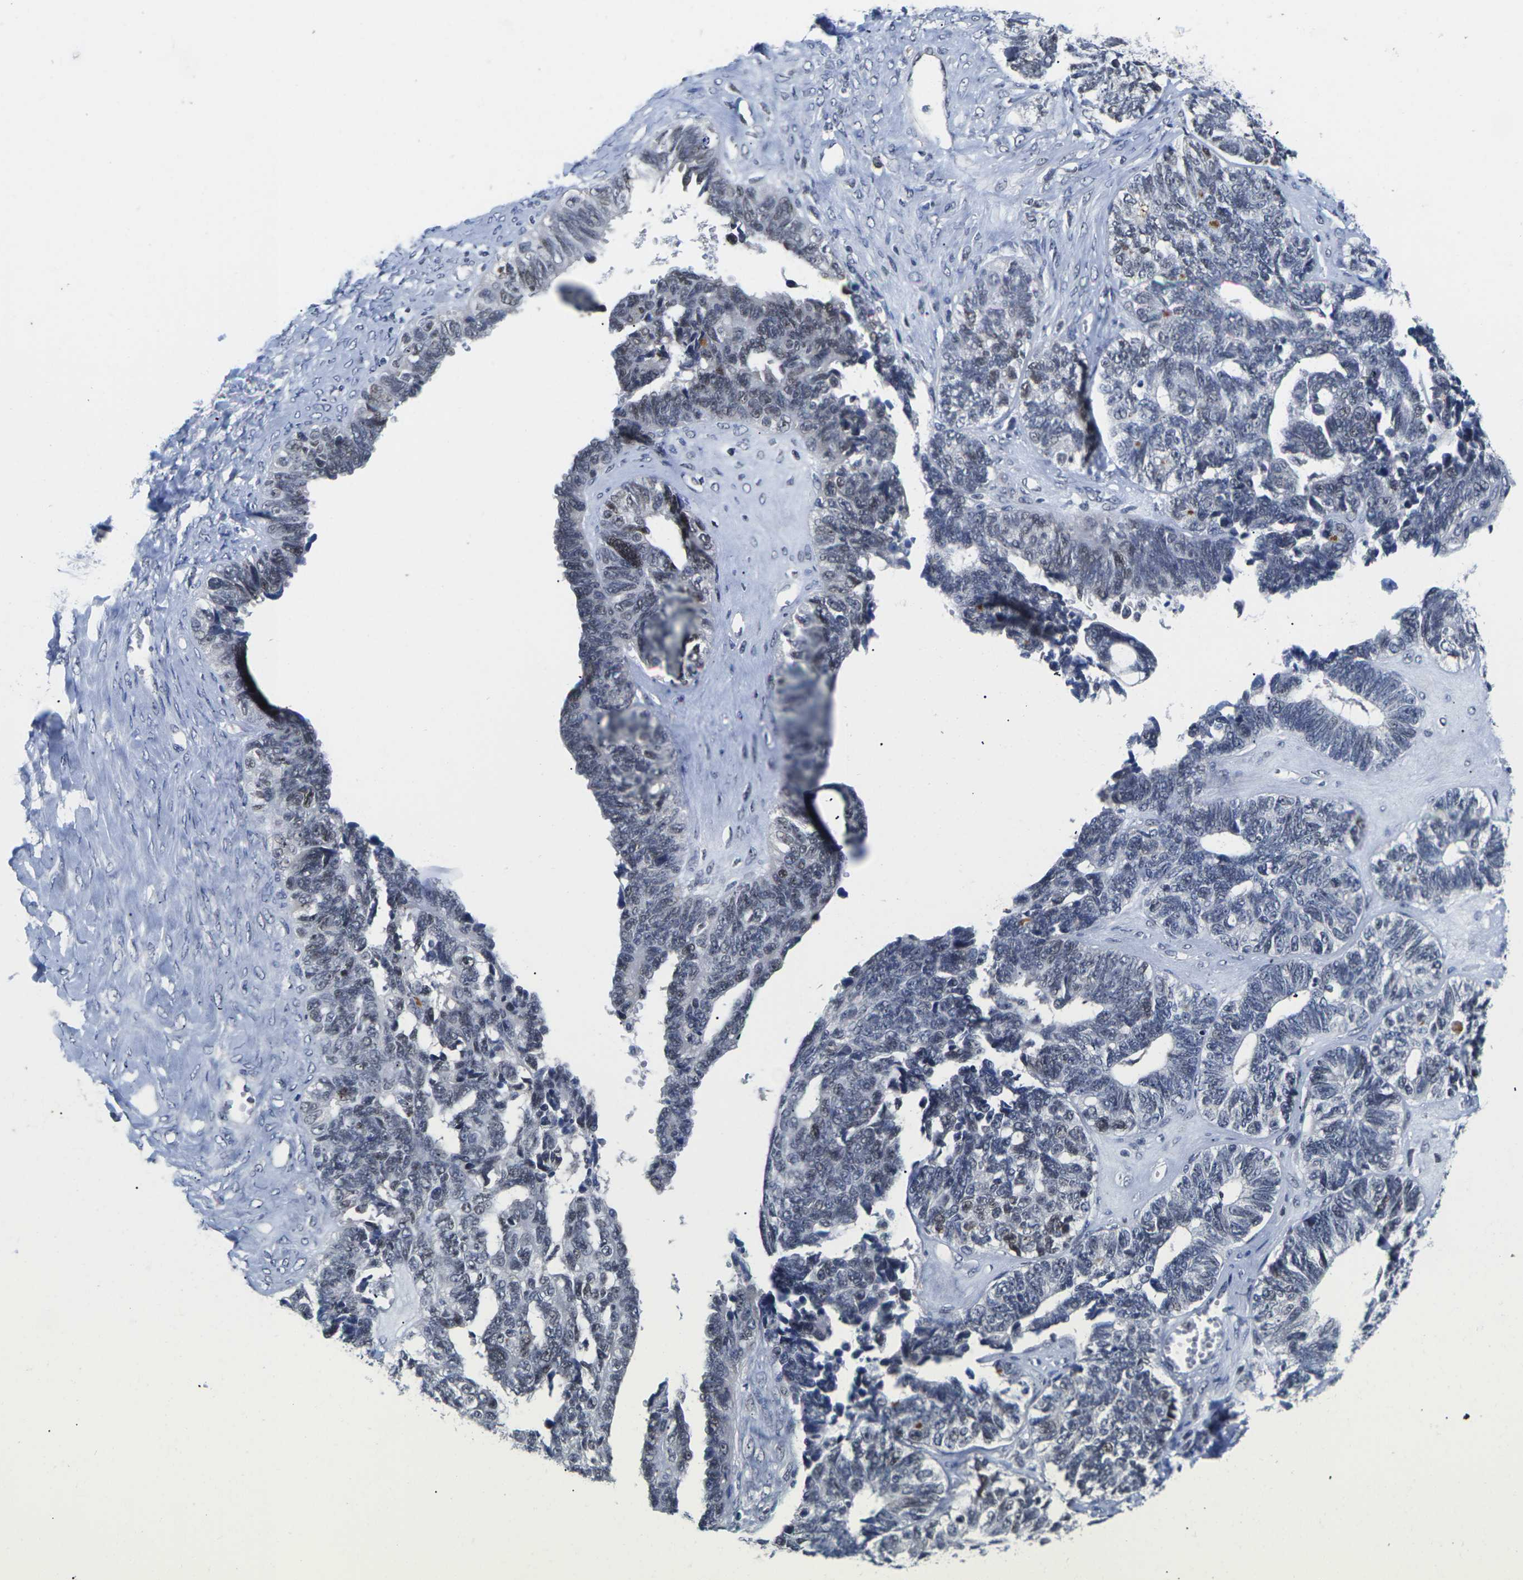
{"staining": {"intensity": "negative", "quantity": "none", "location": "none"}, "tissue": "ovarian cancer", "cell_type": "Tumor cells", "image_type": "cancer", "snomed": [{"axis": "morphology", "description": "Cystadenocarcinoma, serous, NOS"}, {"axis": "topography", "description": "Ovary"}], "caption": "High magnification brightfield microscopy of ovarian serous cystadenocarcinoma stained with DAB (3,3'-diaminobenzidine) (brown) and counterstained with hematoxylin (blue): tumor cells show no significant staining.", "gene": "ST6GAL2", "patient": {"sex": "female", "age": 79}}